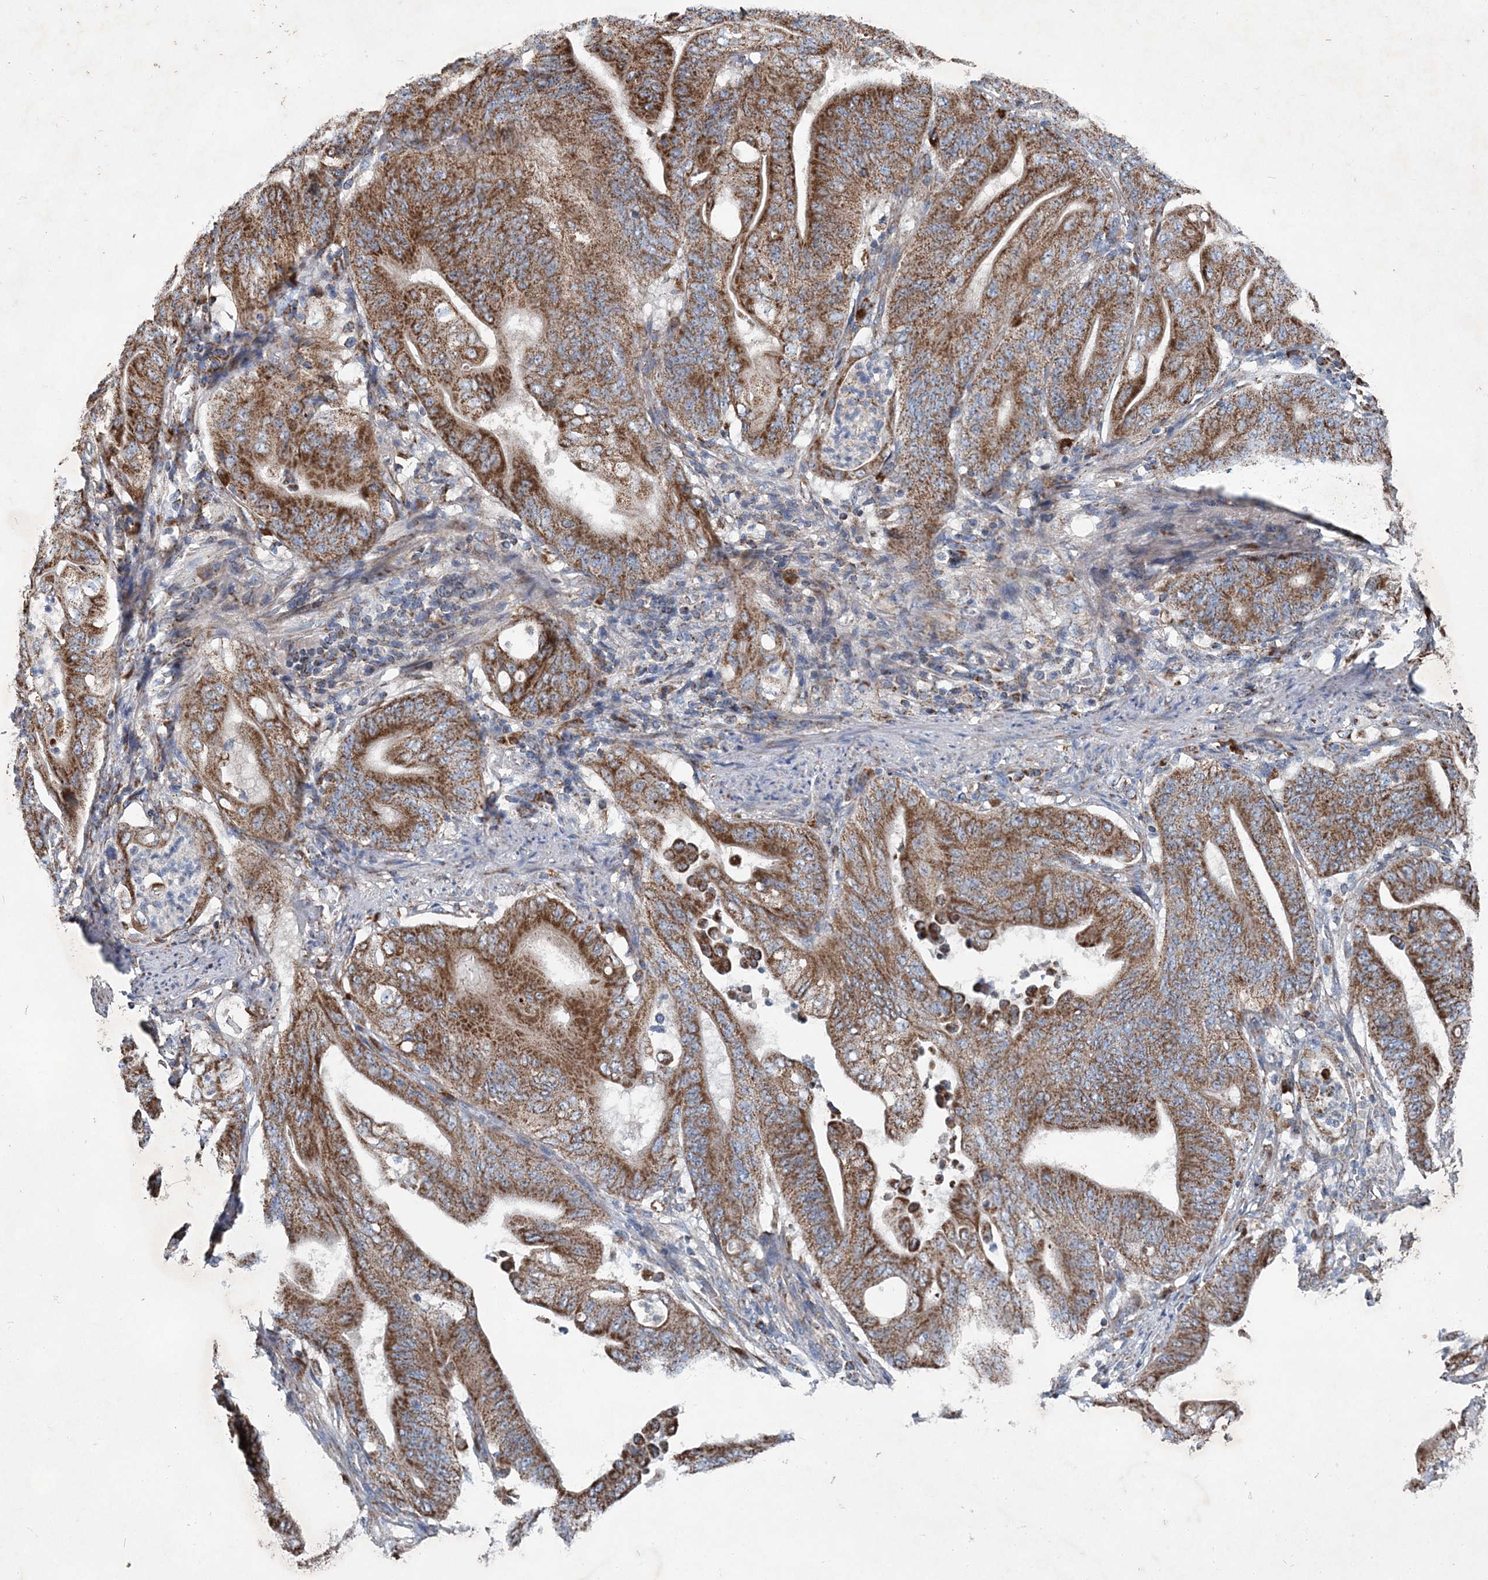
{"staining": {"intensity": "moderate", "quantity": ">75%", "location": "cytoplasmic/membranous"}, "tissue": "stomach cancer", "cell_type": "Tumor cells", "image_type": "cancer", "snomed": [{"axis": "morphology", "description": "Adenocarcinoma, NOS"}, {"axis": "topography", "description": "Stomach"}], "caption": "The photomicrograph displays immunohistochemical staining of stomach cancer (adenocarcinoma). There is moderate cytoplasmic/membranous positivity is appreciated in approximately >75% of tumor cells. (brown staining indicates protein expression, while blue staining denotes nuclei).", "gene": "SPAG16", "patient": {"sex": "female", "age": 73}}